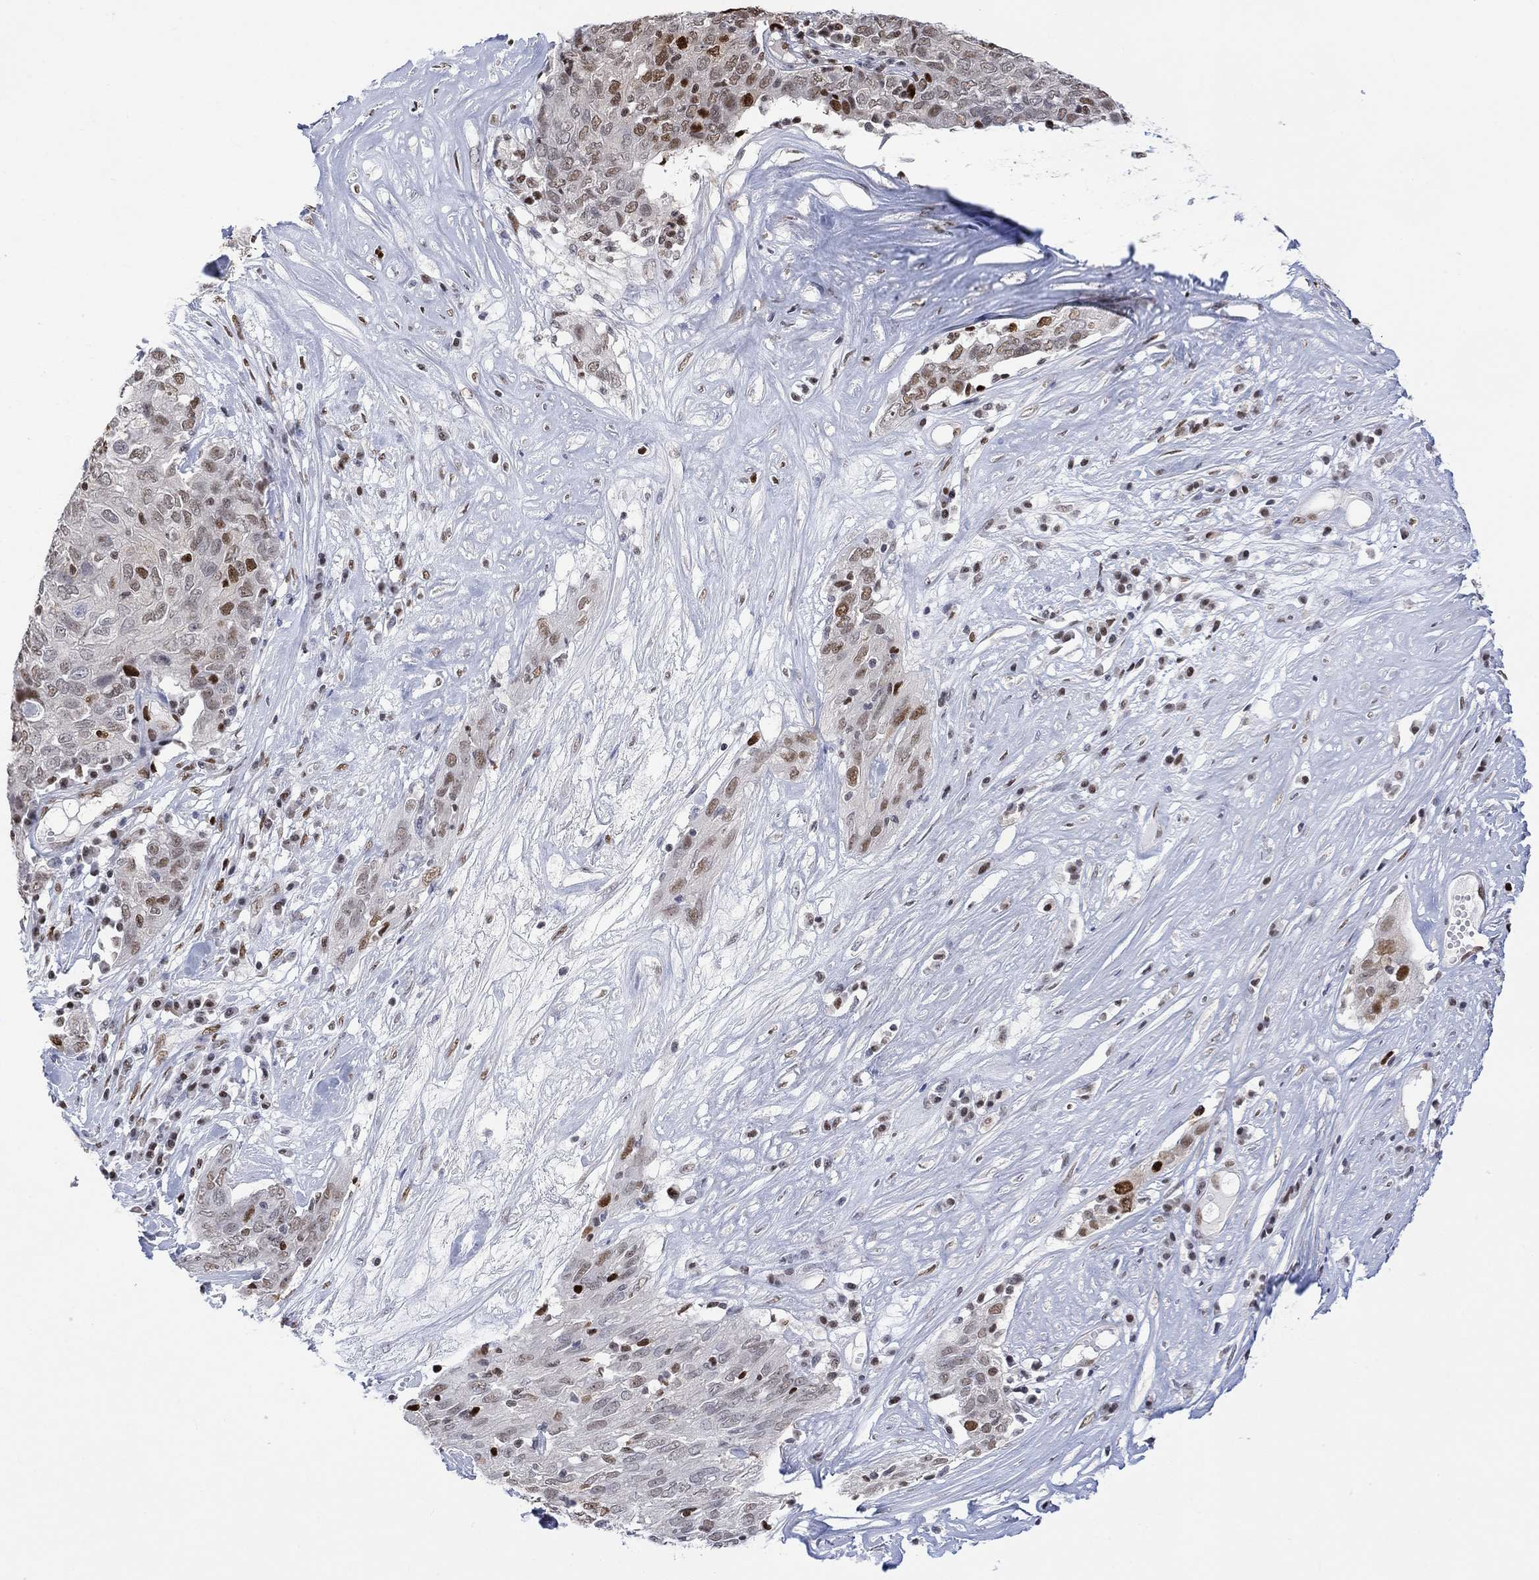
{"staining": {"intensity": "strong", "quantity": "<25%", "location": "nuclear"}, "tissue": "ovarian cancer", "cell_type": "Tumor cells", "image_type": "cancer", "snomed": [{"axis": "morphology", "description": "Carcinoma, endometroid"}, {"axis": "topography", "description": "Ovary"}], "caption": "Protein analysis of ovarian cancer (endometroid carcinoma) tissue exhibits strong nuclear expression in approximately <25% of tumor cells. The staining was performed using DAB (3,3'-diaminobenzidine) to visualize the protein expression in brown, while the nuclei were stained in blue with hematoxylin (Magnification: 20x).", "gene": "RAD54L2", "patient": {"sex": "female", "age": 50}}